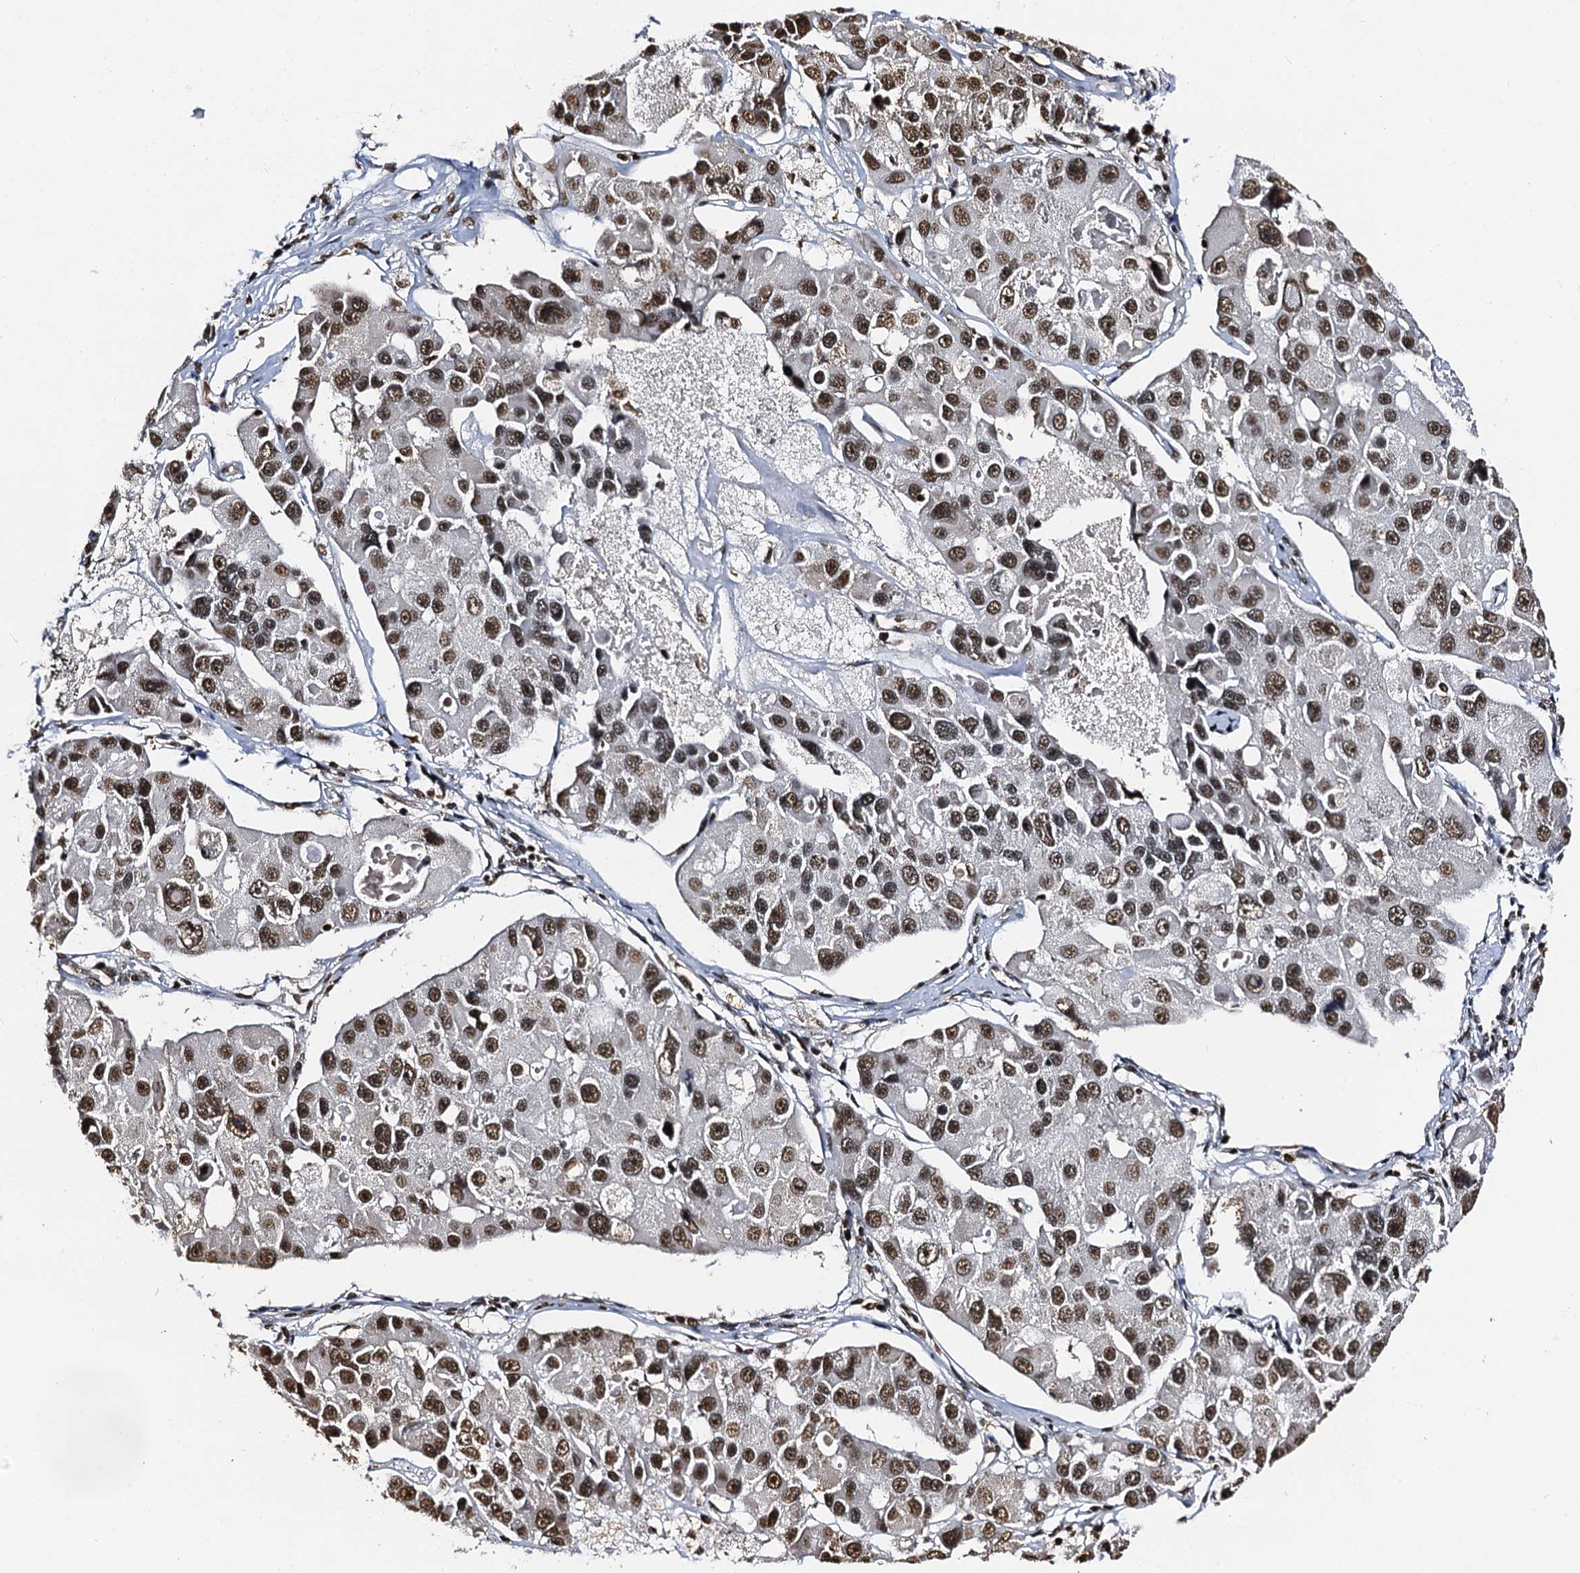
{"staining": {"intensity": "moderate", "quantity": ">75%", "location": "nuclear"}, "tissue": "lung cancer", "cell_type": "Tumor cells", "image_type": "cancer", "snomed": [{"axis": "morphology", "description": "Adenocarcinoma, NOS"}, {"axis": "topography", "description": "Lung"}], "caption": "There is medium levels of moderate nuclear expression in tumor cells of lung cancer, as demonstrated by immunohistochemical staining (brown color).", "gene": "SNRPD2", "patient": {"sex": "female", "age": 54}}